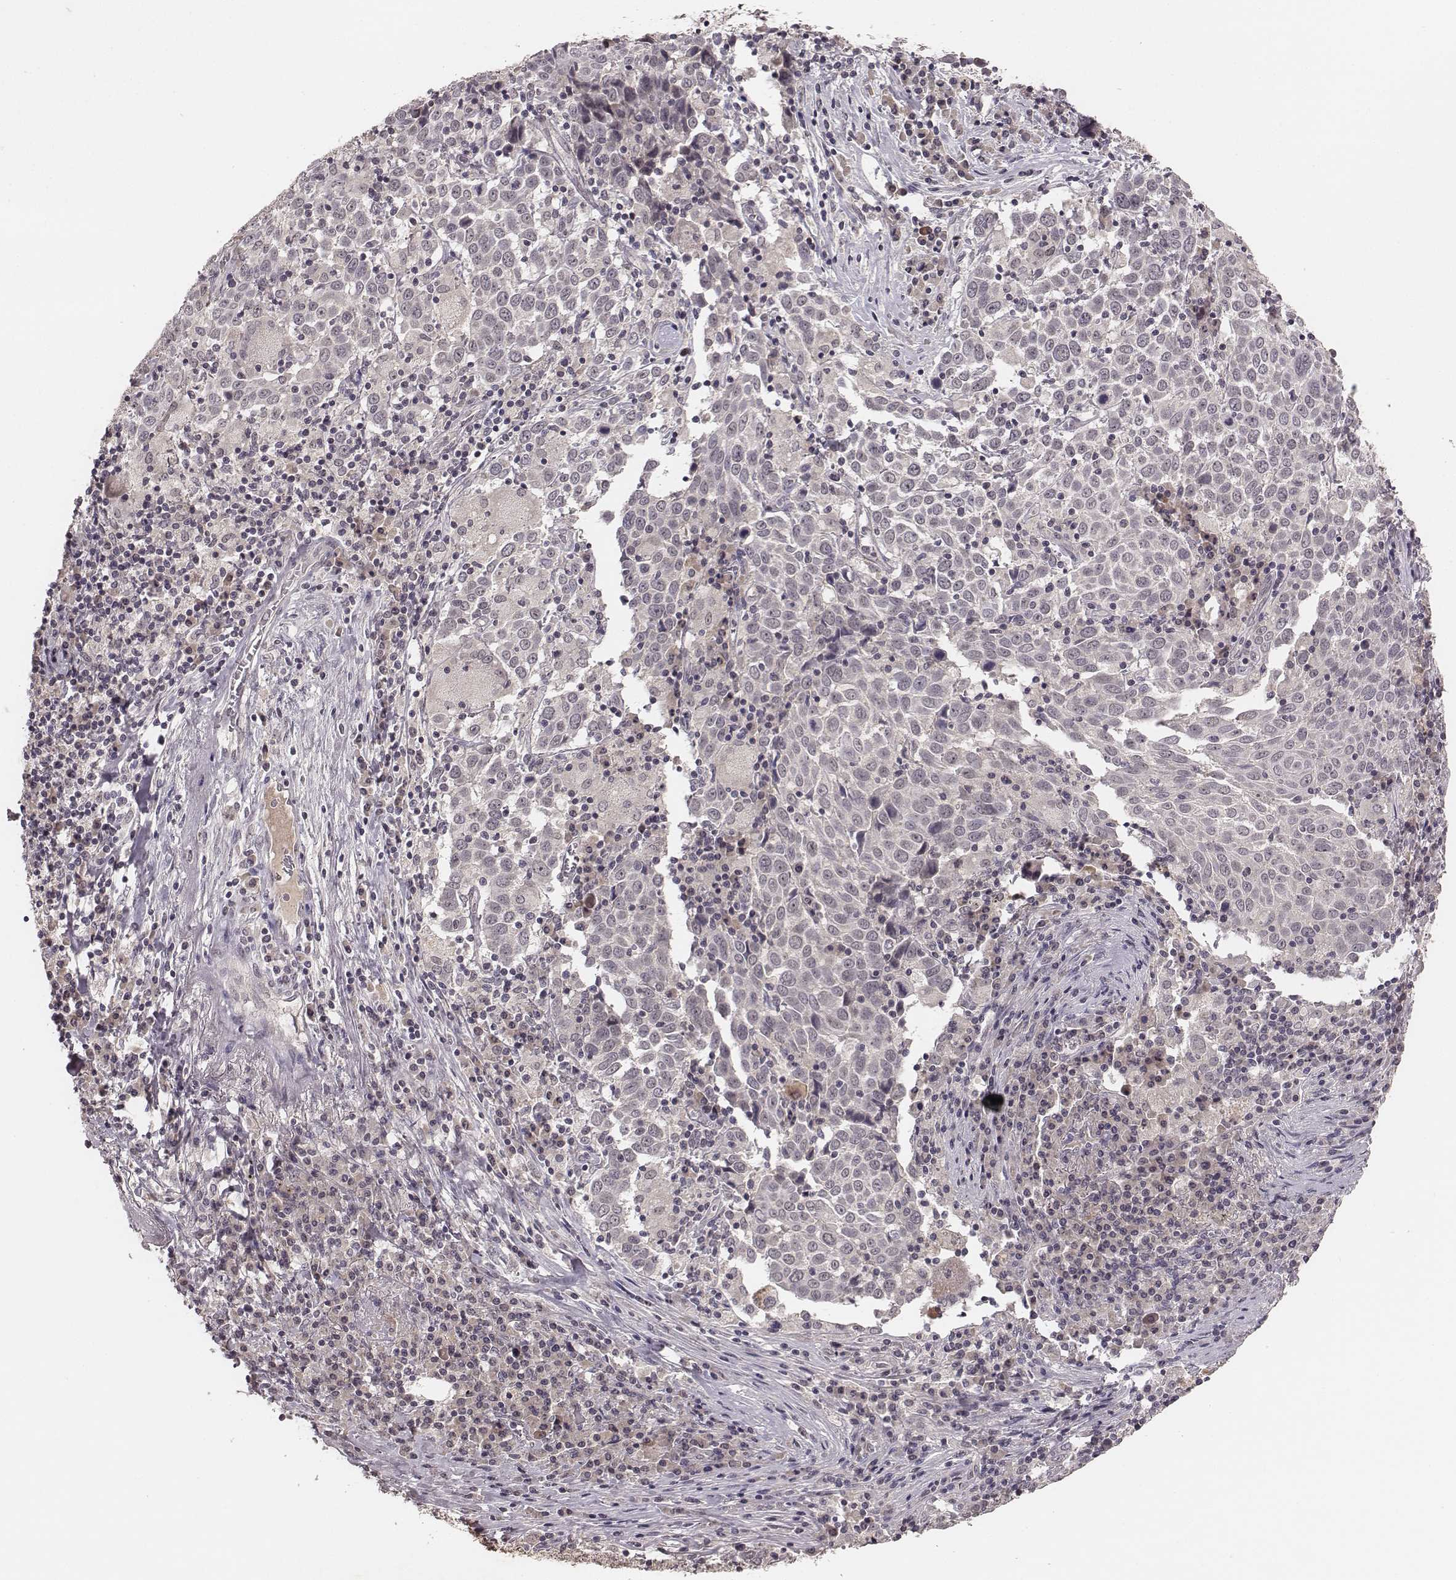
{"staining": {"intensity": "negative", "quantity": "none", "location": "none"}, "tissue": "lung cancer", "cell_type": "Tumor cells", "image_type": "cancer", "snomed": [{"axis": "morphology", "description": "Squamous cell carcinoma, NOS"}, {"axis": "topography", "description": "Lung"}], "caption": "The histopathology image displays no significant expression in tumor cells of lung squamous cell carcinoma.", "gene": "LY6K", "patient": {"sex": "male", "age": 57}}